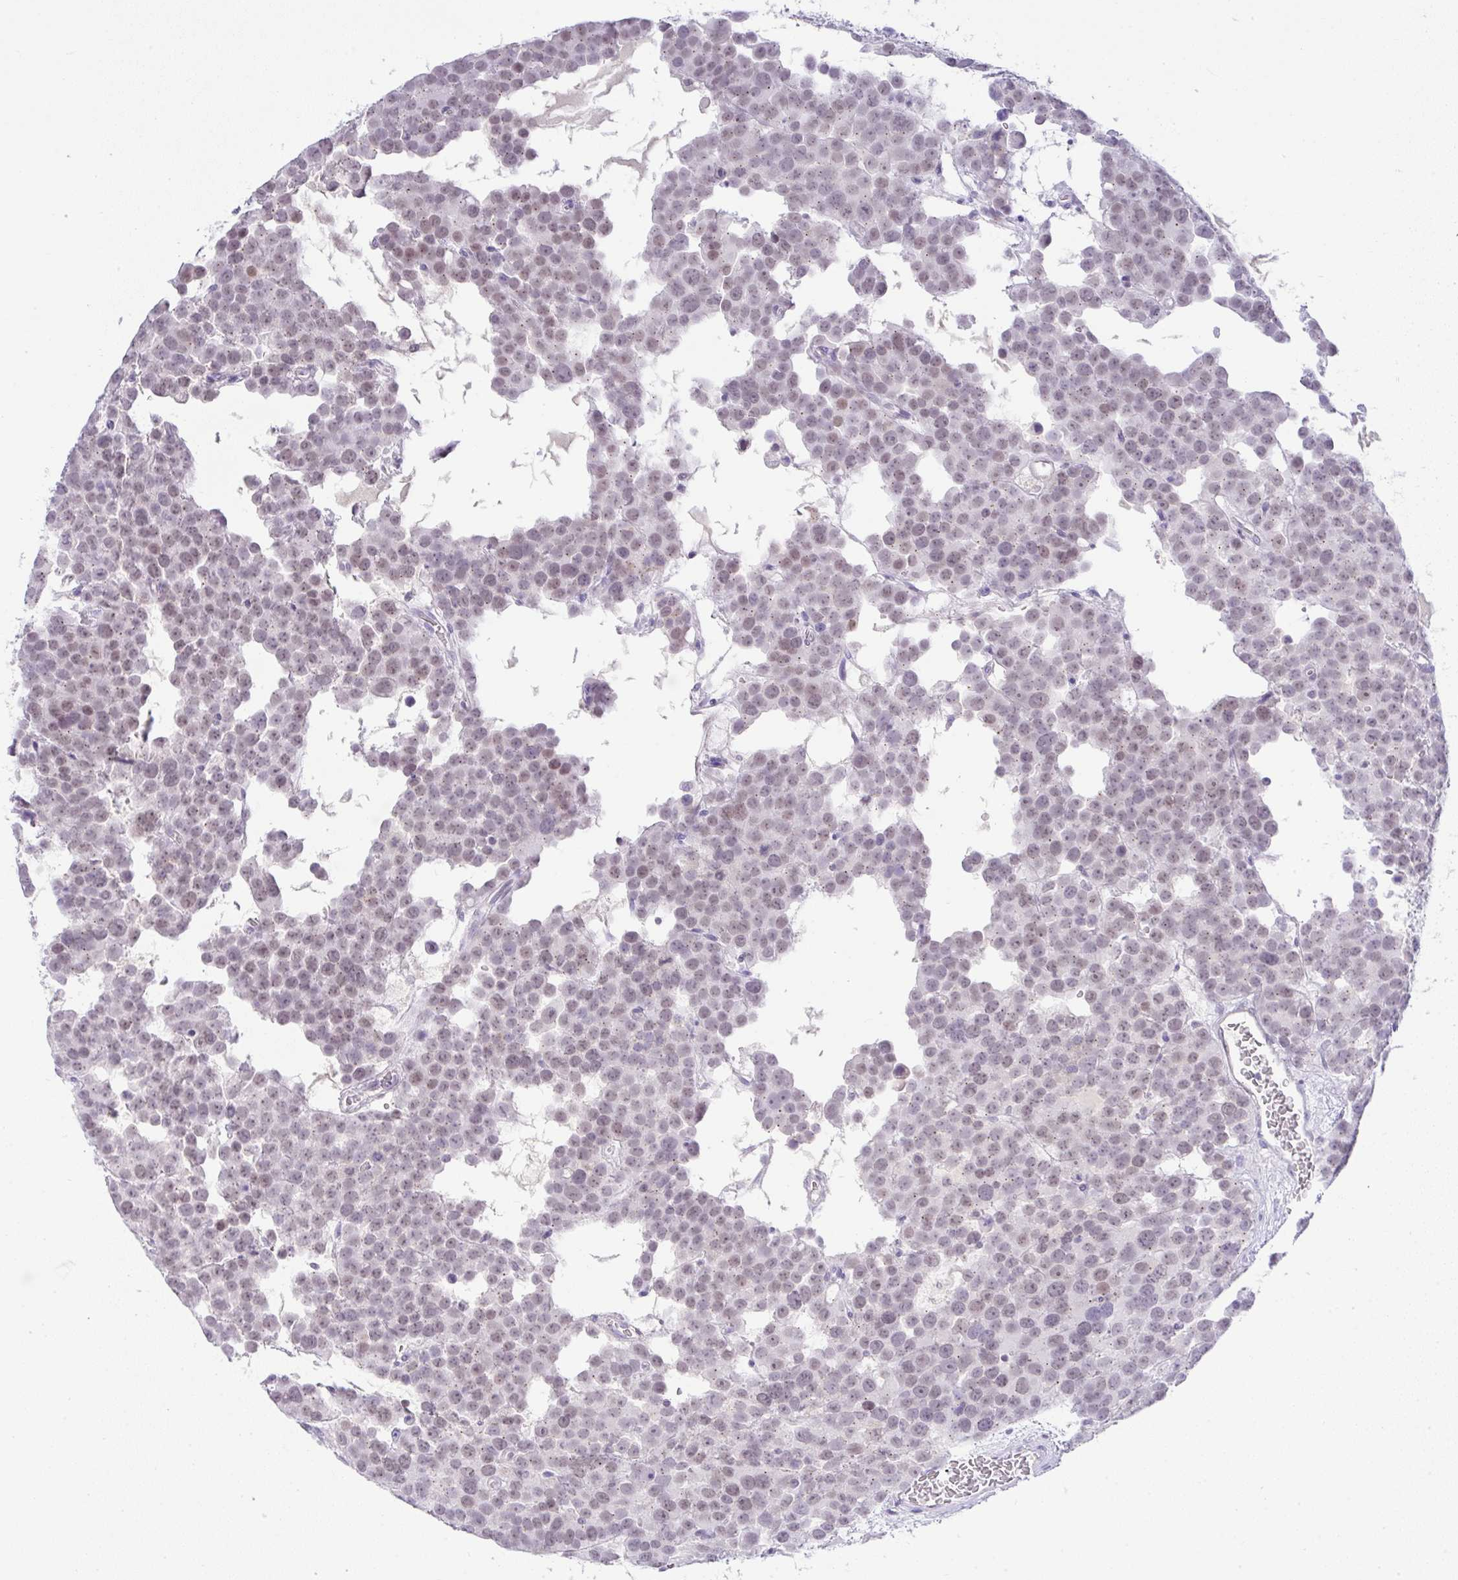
{"staining": {"intensity": "moderate", "quantity": ">75%", "location": "nuclear"}, "tissue": "testis cancer", "cell_type": "Tumor cells", "image_type": "cancer", "snomed": [{"axis": "morphology", "description": "Seminoma, NOS"}, {"axis": "topography", "description": "Testis"}], "caption": "IHC of testis cancer demonstrates medium levels of moderate nuclear positivity in approximately >75% of tumor cells.", "gene": "FAM177A1", "patient": {"sex": "male", "age": 71}}